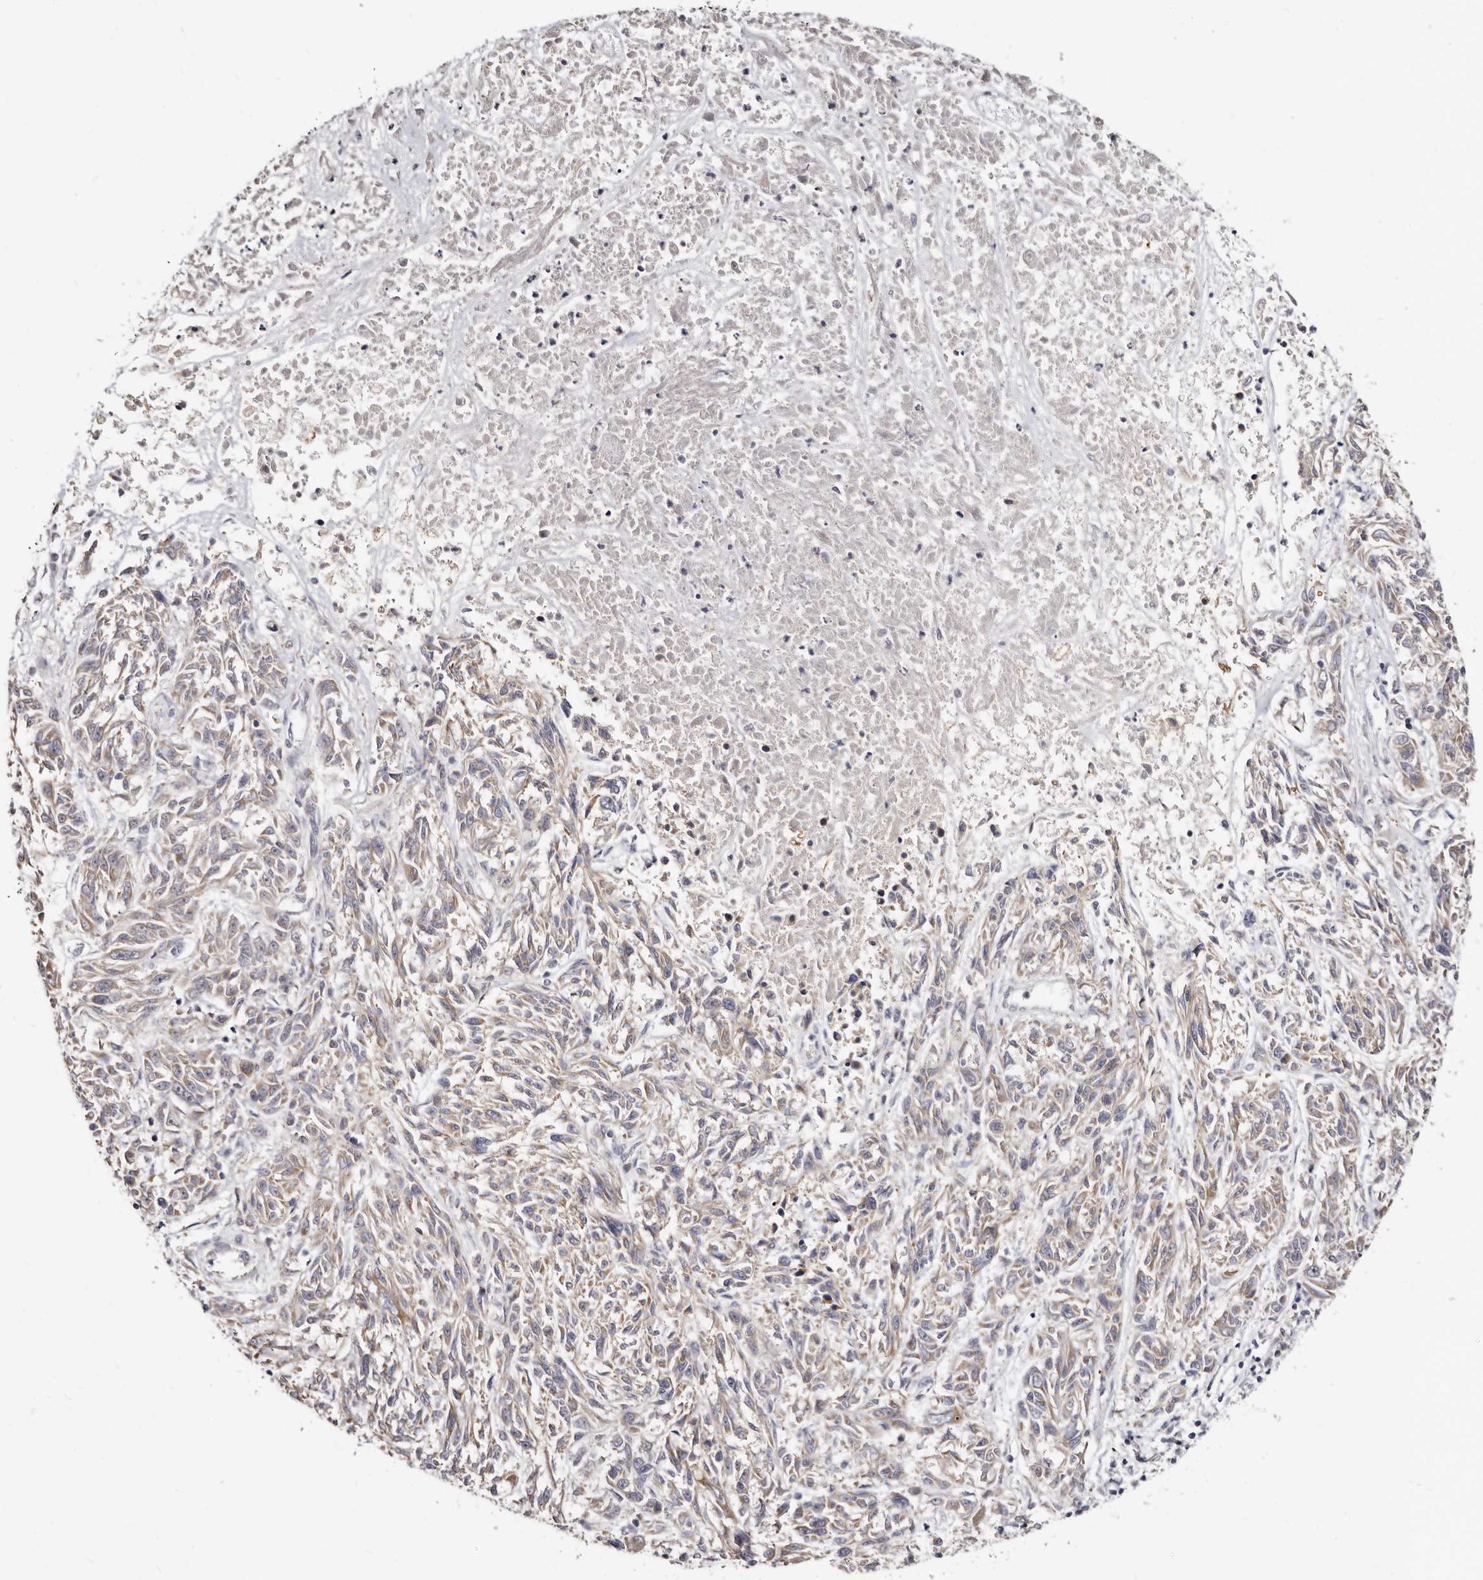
{"staining": {"intensity": "weak", "quantity": "<25%", "location": "cytoplasmic/membranous"}, "tissue": "melanoma", "cell_type": "Tumor cells", "image_type": "cancer", "snomed": [{"axis": "morphology", "description": "Malignant melanoma, NOS"}, {"axis": "topography", "description": "Skin"}], "caption": "The immunohistochemistry (IHC) histopathology image has no significant staining in tumor cells of melanoma tissue. The staining was performed using DAB (3,3'-diaminobenzidine) to visualize the protein expression in brown, while the nuclei were stained in blue with hematoxylin (Magnification: 20x).", "gene": "BAIAP2L1", "patient": {"sex": "male", "age": 53}}